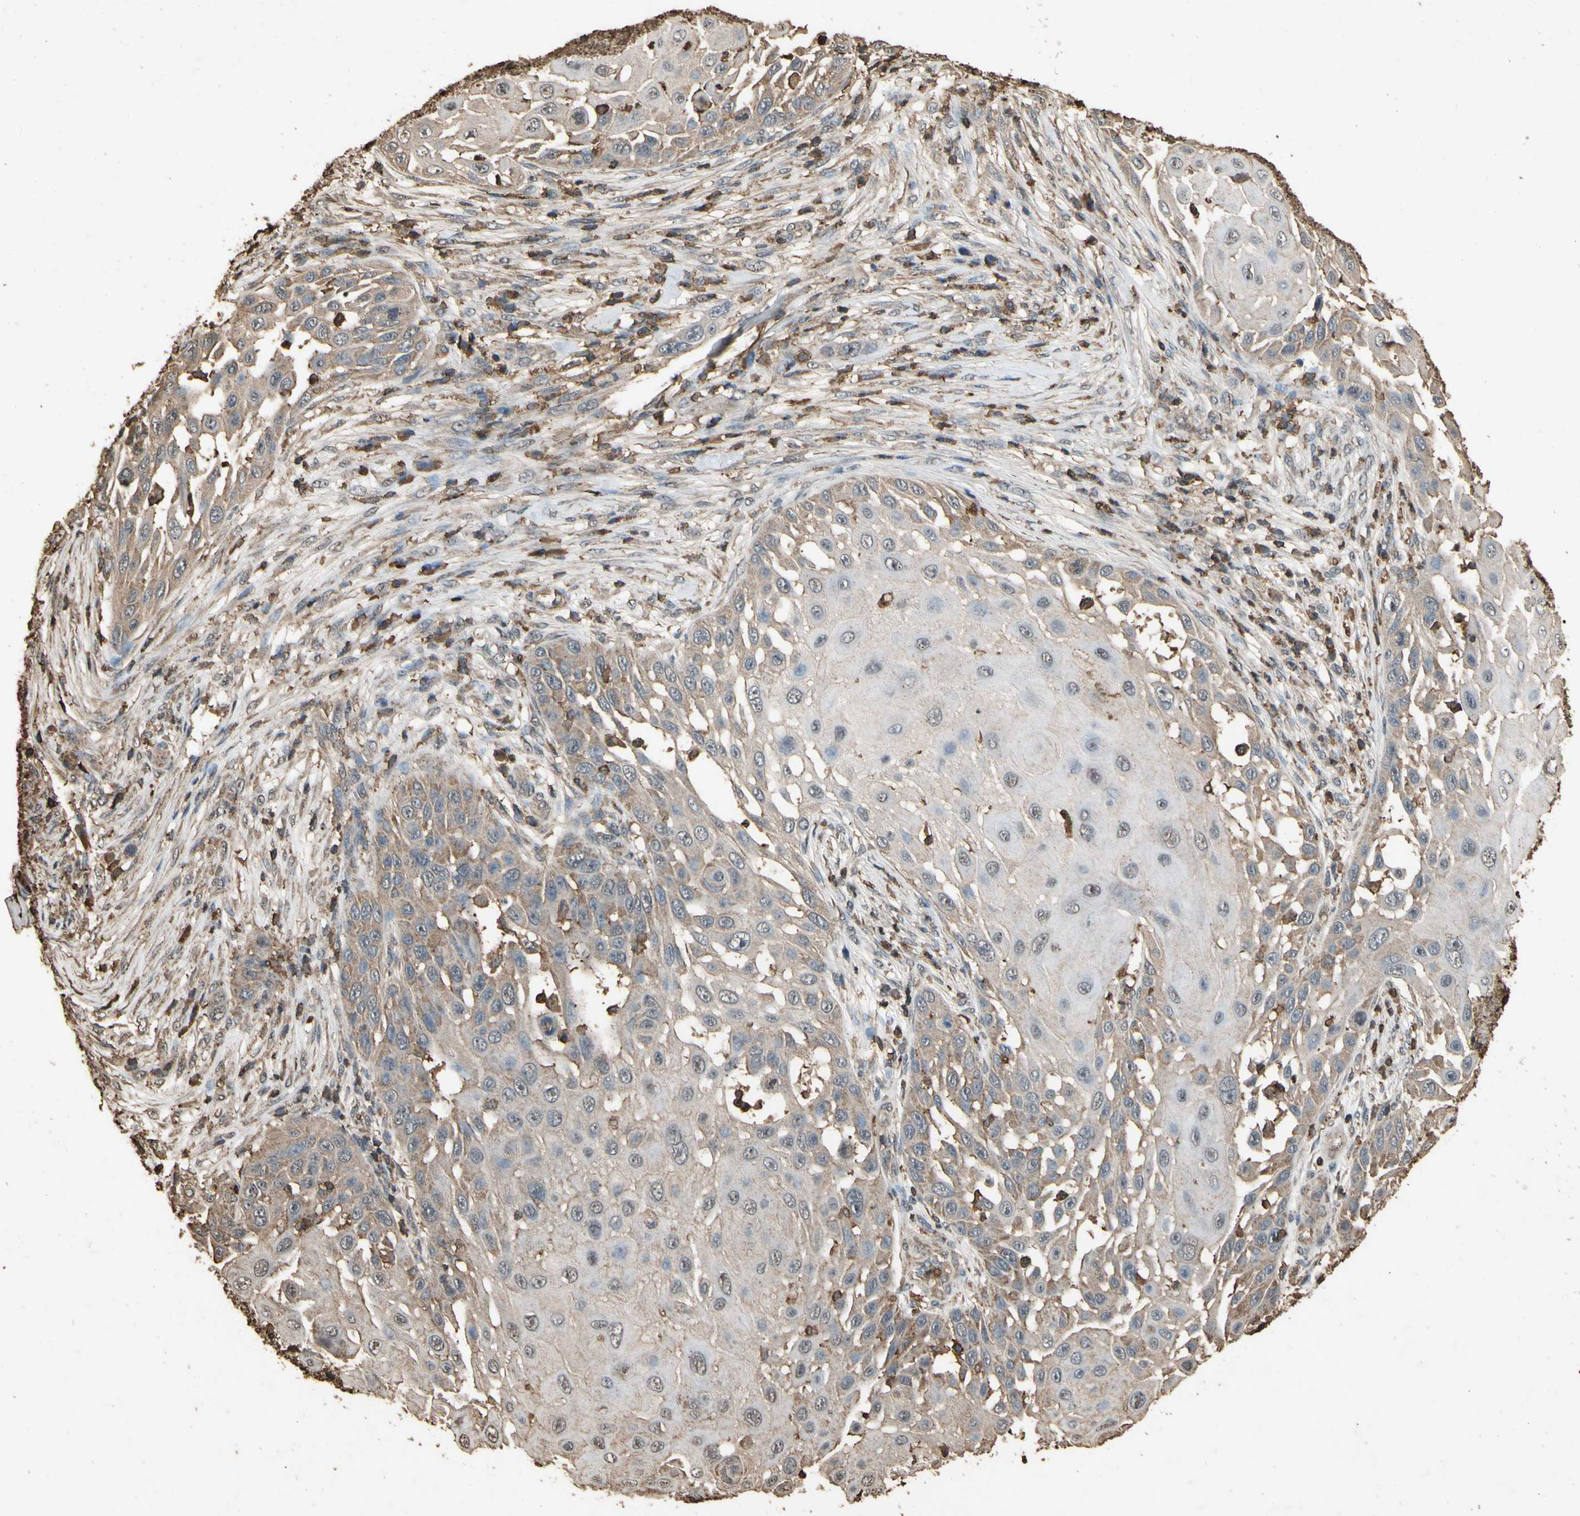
{"staining": {"intensity": "moderate", "quantity": "25%-75%", "location": "cytoplasmic/membranous"}, "tissue": "skin cancer", "cell_type": "Tumor cells", "image_type": "cancer", "snomed": [{"axis": "morphology", "description": "Squamous cell carcinoma, NOS"}, {"axis": "topography", "description": "Skin"}], "caption": "Tumor cells display medium levels of moderate cytoplasmic/membranous expression in about 25%-75% of cells in squamous cell carcinoma (skin). The staining is performed using DAB brown chromogen to label protein expression. The nuclei are counter-stained blue using hematoxylin.", "gene": "TNFSF13B", "patient": {"sex": "female", "age": 44}}